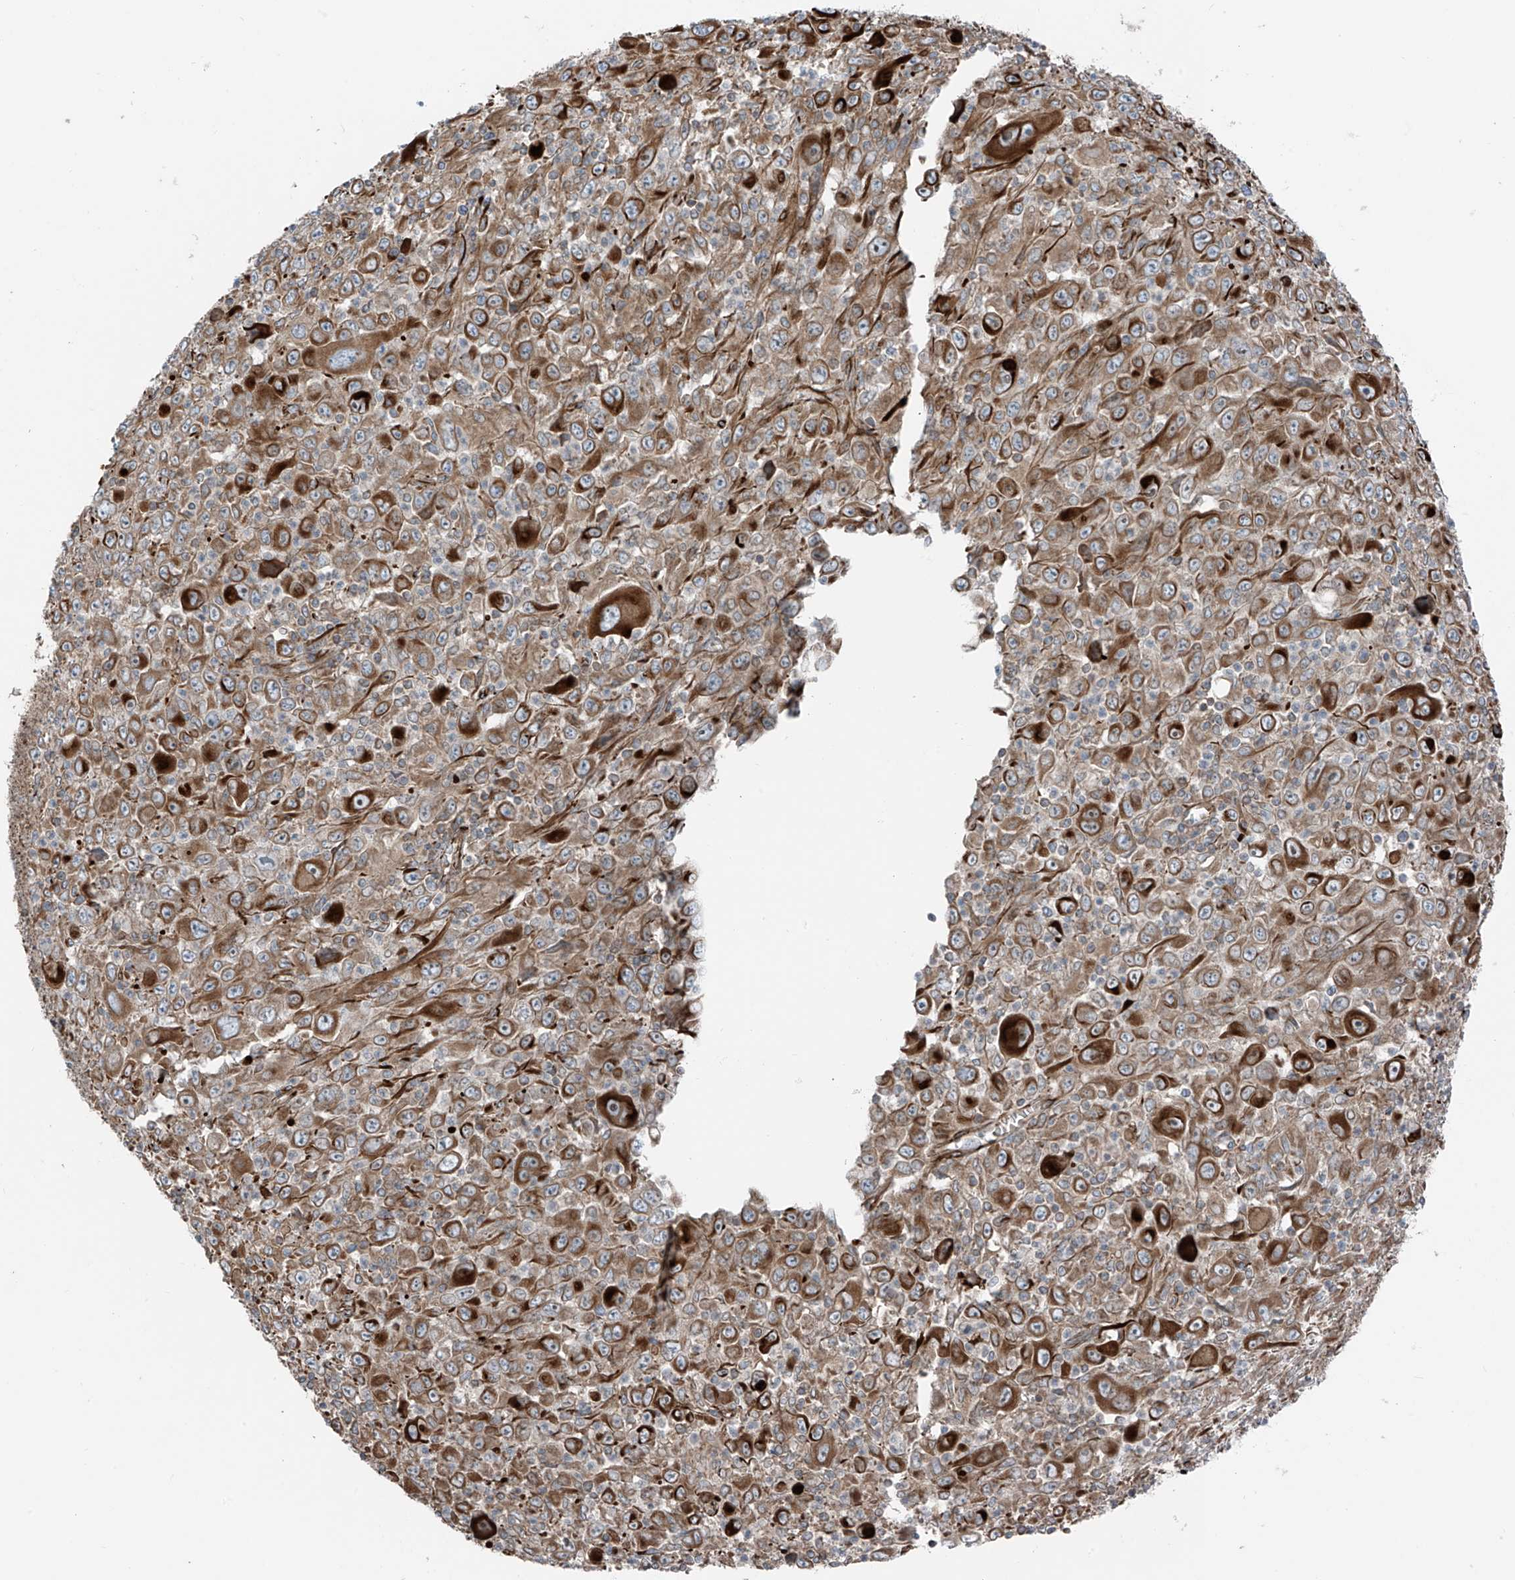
{"staining": {"intensity": "strong", "quantity": ">75%", "location": "cytoplasmic/membranous"}, "tissue": "melanoma", "cell_type": "Tumor cells", "image_type": "cancer", "snomed": [{"axis": "morphology", "description": "Malignant melanoma, Metastatic site"}, {"axis": "topography", "description": "Skin"}], "caption": "Tumor cells show high levels of strong cytoplasmic/membranous staining in approximately >75% of cells in human malignant melanoma (metastatic site). (IHC, brightfield microscopy, high magnification).", "gene": "ERLEC1", "patient": {"sex": "female", "age": 56}}